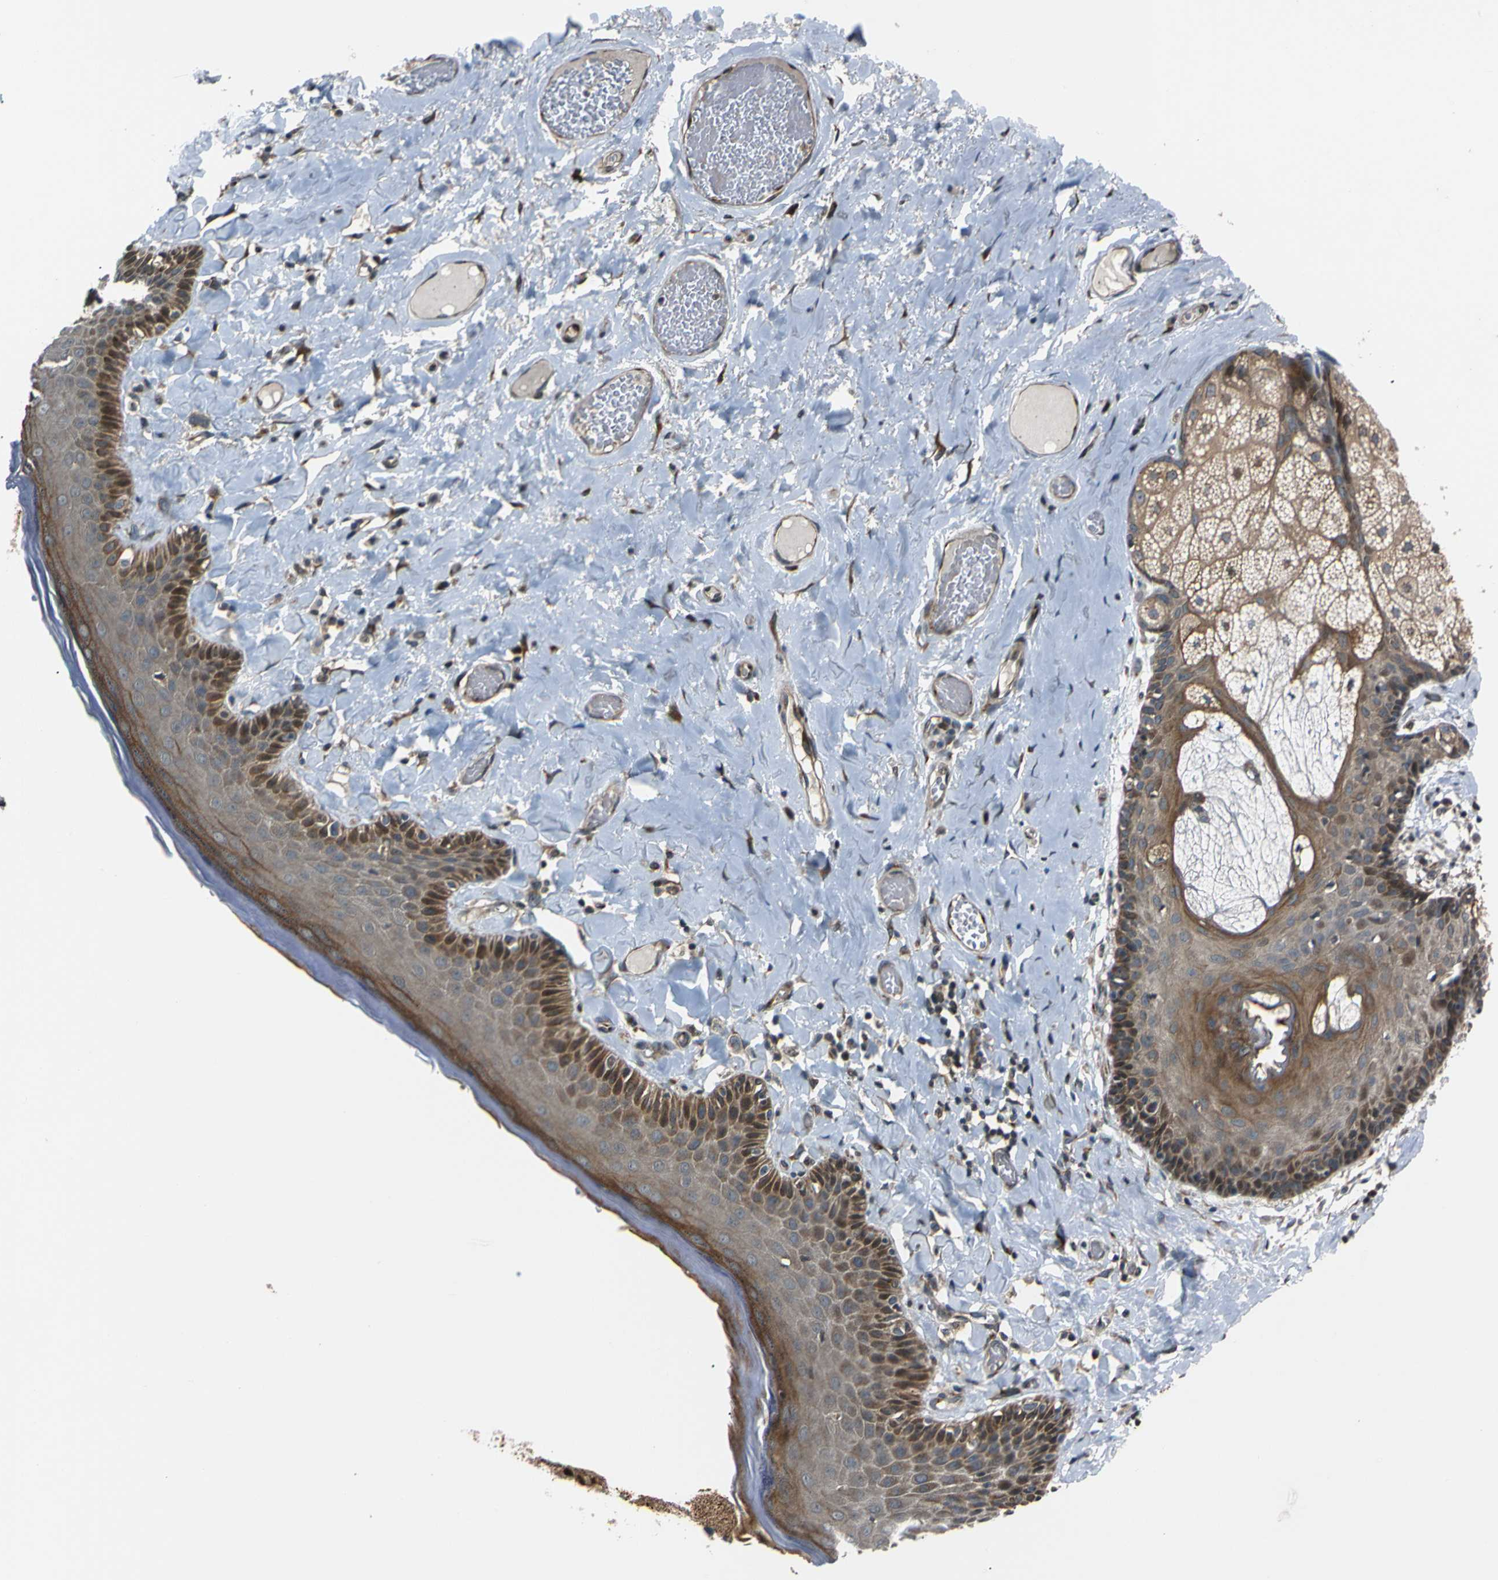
{"staining": {"intensity": "moderate", "quantity": ">75%", "location": "cytoplasmic/membranous"}, "tissue": "skin", "cell_type": "Epidermal cells", "image_type": "normal", "snomed": [{"axis": "morphology", "description": "Normal tissue, NOS"}, {"axis": "topography", "description": "Anal"}], "caption": "A high-resolution micrograph shows IHC staining of unremarkable skin, which demonstrates moderate cytoplasmic/membranous staining in about >75% of epidermal cells.", "gene": "AKAP9", "patient": {"sex": "male", "age": 69}}